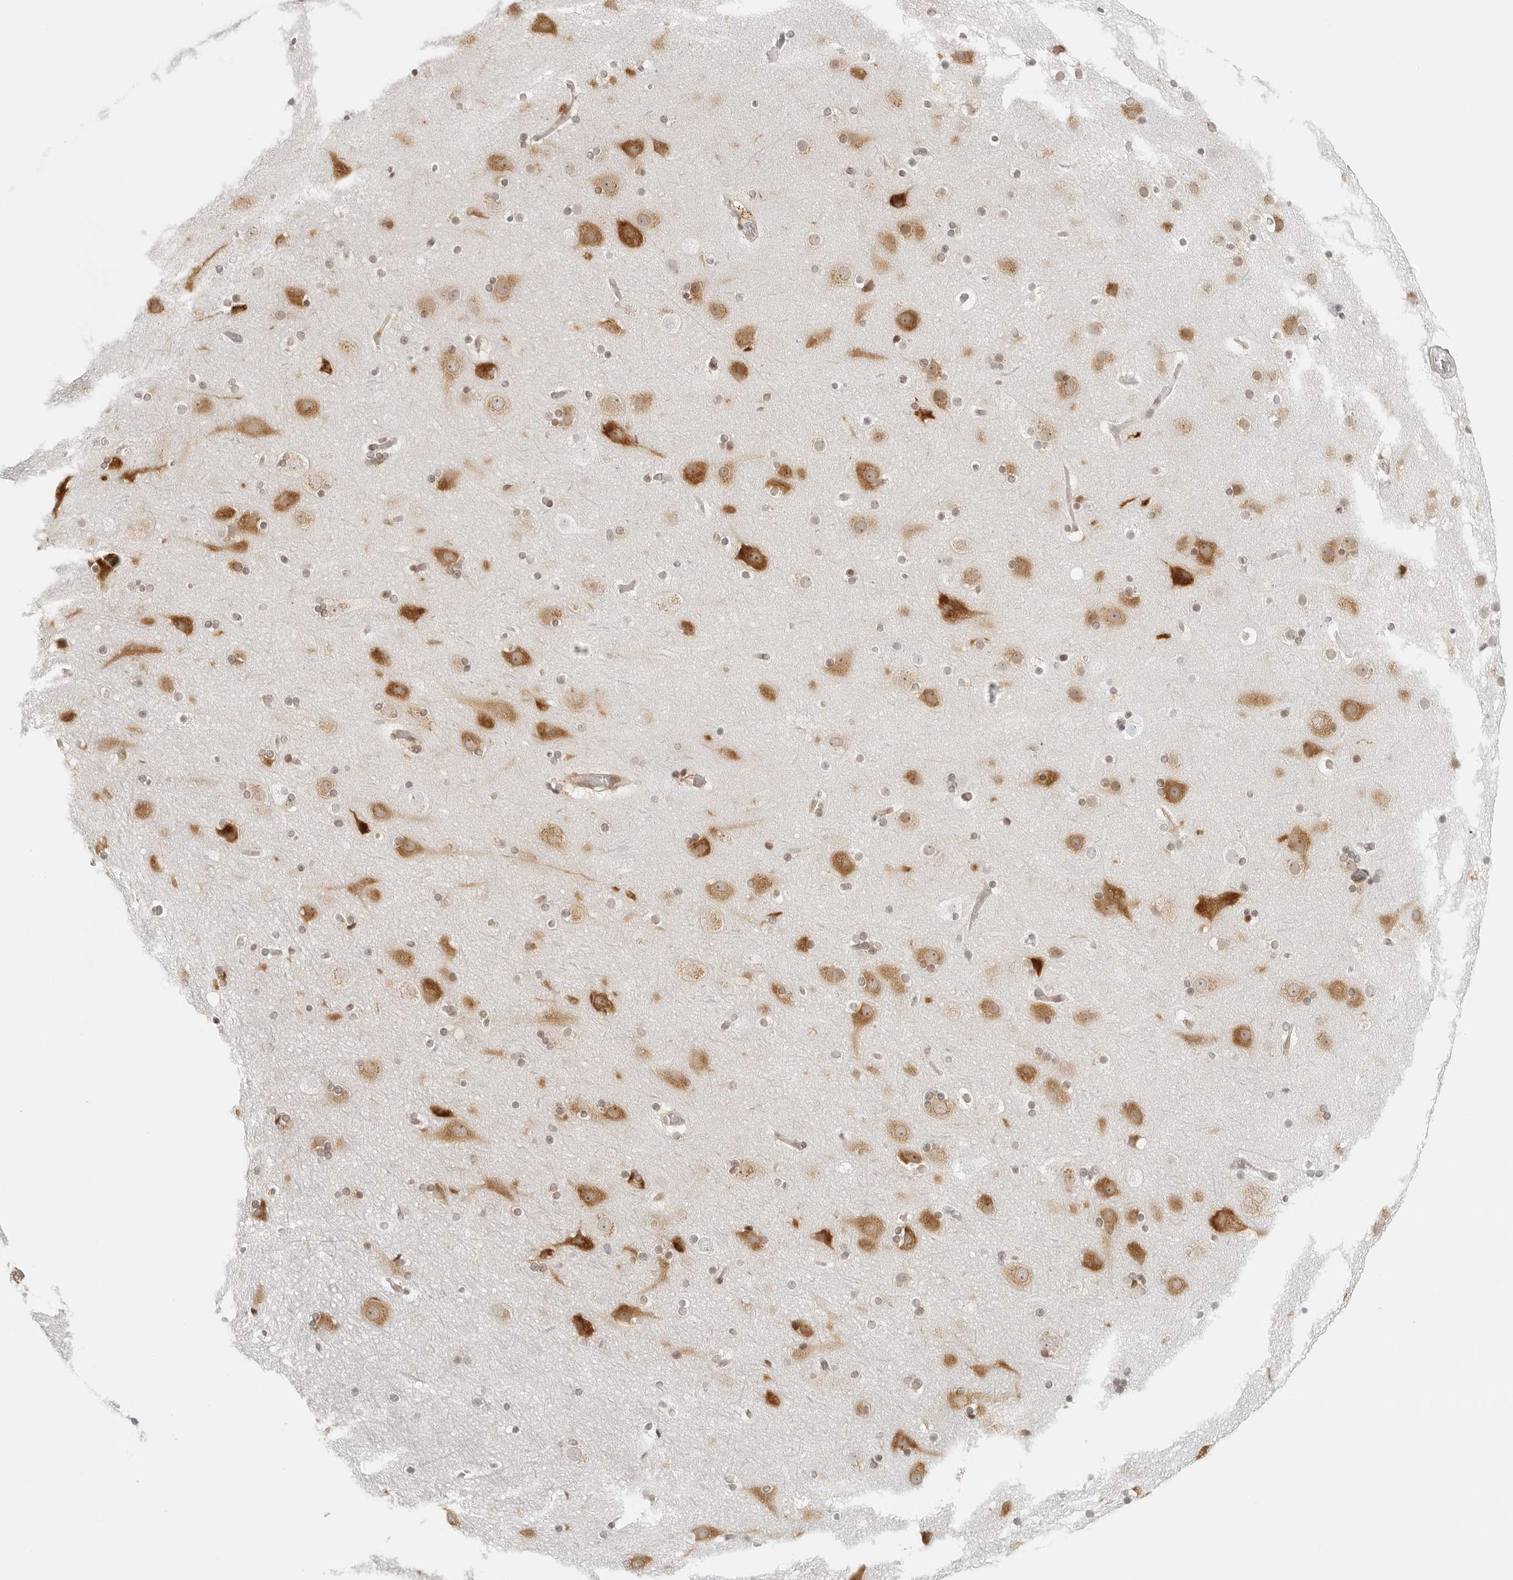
{"staining": {"intensity": "weak", "quantity": ">75%", "location": "cytoplasmic/membranous"}, "tissue": "cerebral cortex", "cell_type": "Endothelial cells", "image_type": "normal", "snomed": [{"axis": "morphology", "description": "Normal tissue, NOS"}, {"axis": "topography", "description": "Cerebral cortex"}], "caption": "Immunohistochemical staining of unremarkable cerebral cortex demonstrates weak cytoplasmic/membranous protein staining in approximately >75% of endothelial cells.", "gene": "EIF4G1", "patient": {"sex": "male", "age": 57}}